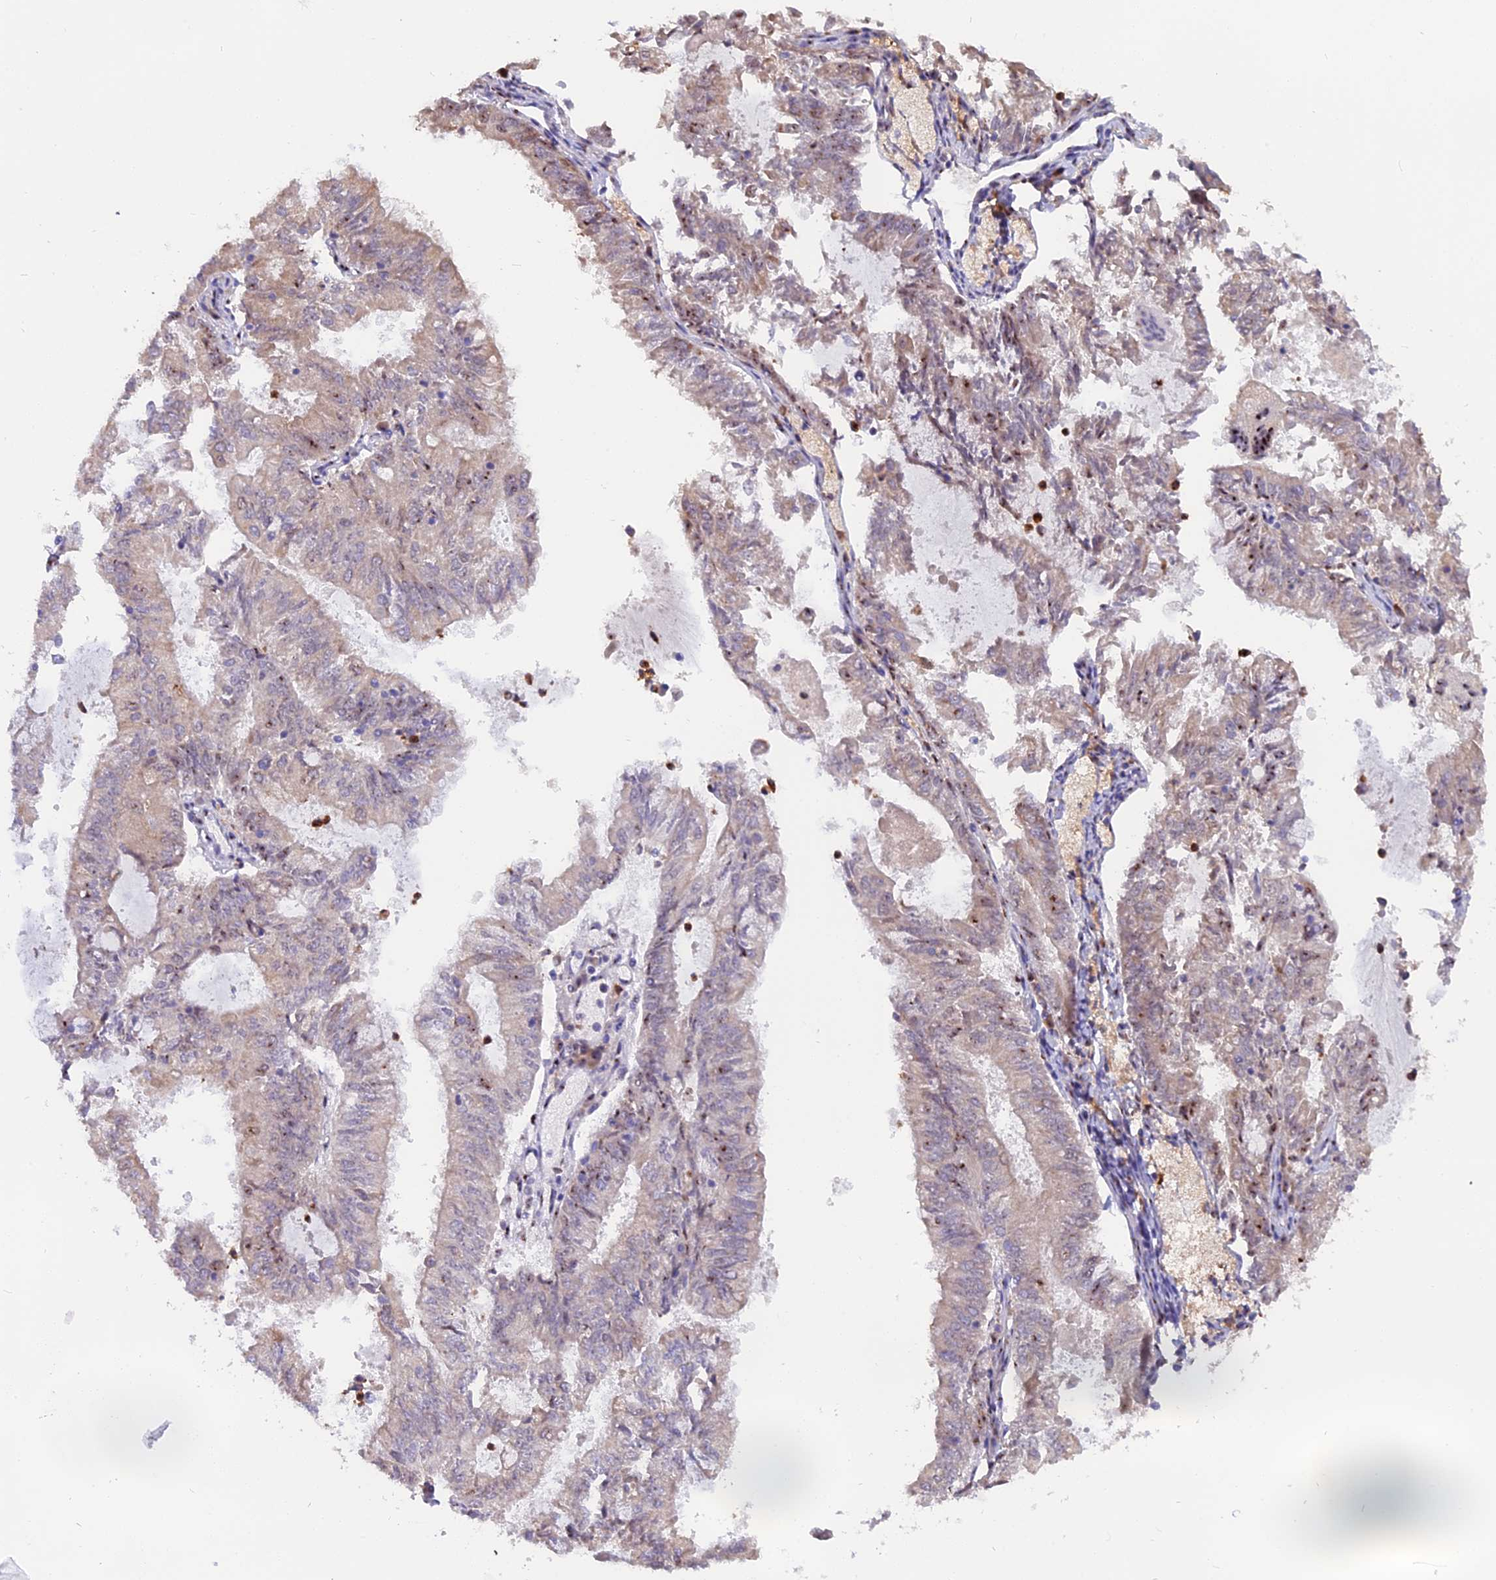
{"staining": {"intensity": "weak", "quantity": "25%-75%", "location": "cytoplasmic/membranous,nuclear"}, "tissue": "endometrial cancer", "cell_type": "Tumor cells", "image_type": "cancer", "snomed": [{"axis": "morphology", "description": "Adenocarcinoma, NOS"}, {"axis": "topography", "description": "Endometrium"}], "caption": "Immunohistochemical staining of human adenocarcinoma (endometrial) exhibits low levels of weak cytoplasmic/membranous and nuclear protein staining in about 25%-75% of tumor cells.", "gene": "FAM118B", "patient": {"sex": "female", "age": 57}}